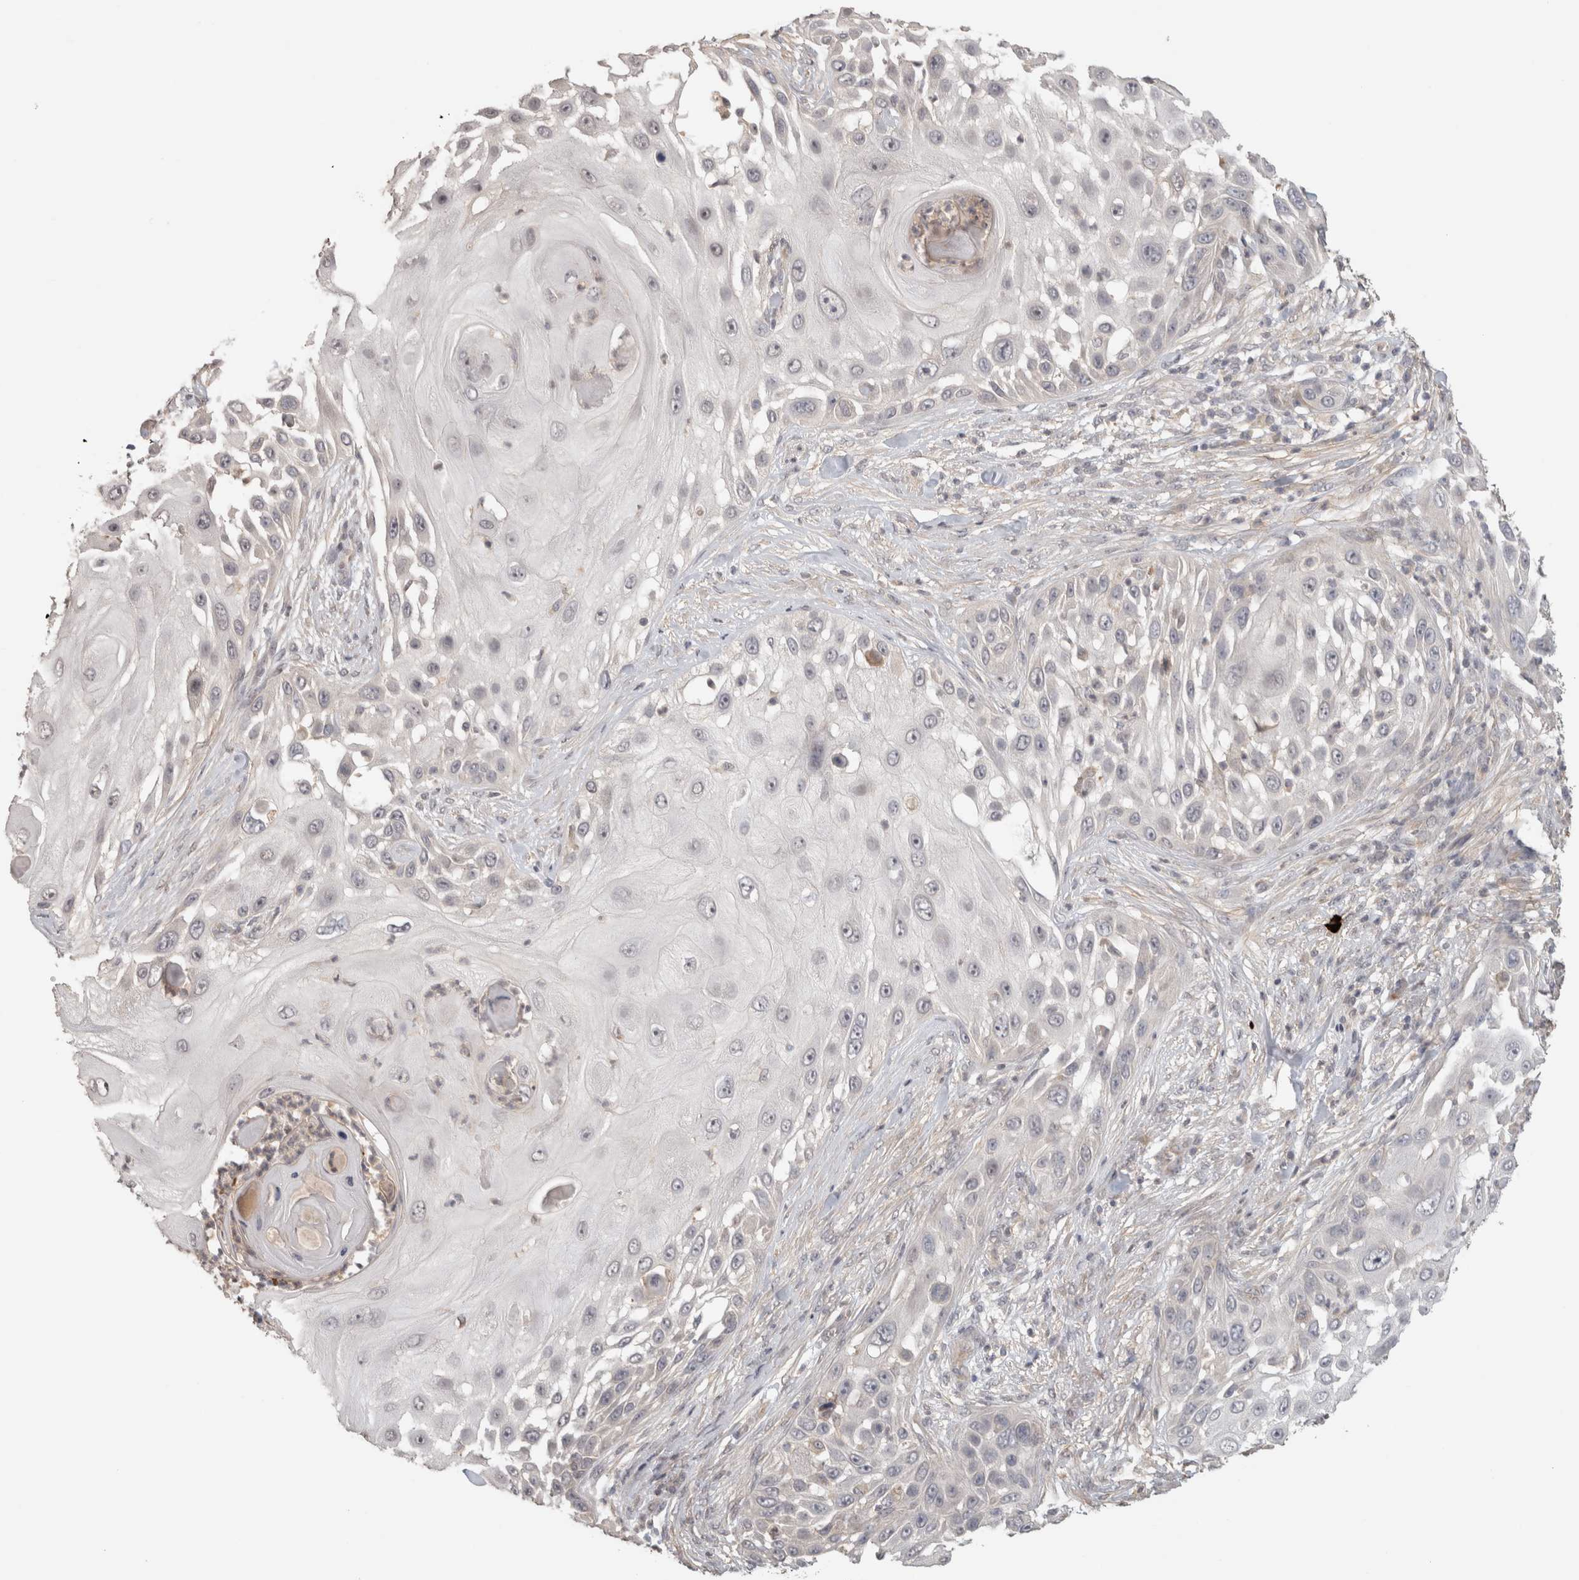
{"staining": {"intensity": "negative", "quantity": "none", "location": "none"}, "tissue": "skin cancer", "cell_type": "Tumor cells", "image_type": "cancer", "snomed": [{"axis": "morphology", "description": "Squamous cell carcinoma, NOS"}, {"axis": "topography", "description": "Skin"}], "caption": "High power microscopy histopathology image of an immunohistochemistry (IHC) photomicrograph of skin squamous cell carcinoma, revealing no significant staining in tumor cells.", "gene": "HSPG2", "patient": {"sex": "female", "age": 44}}